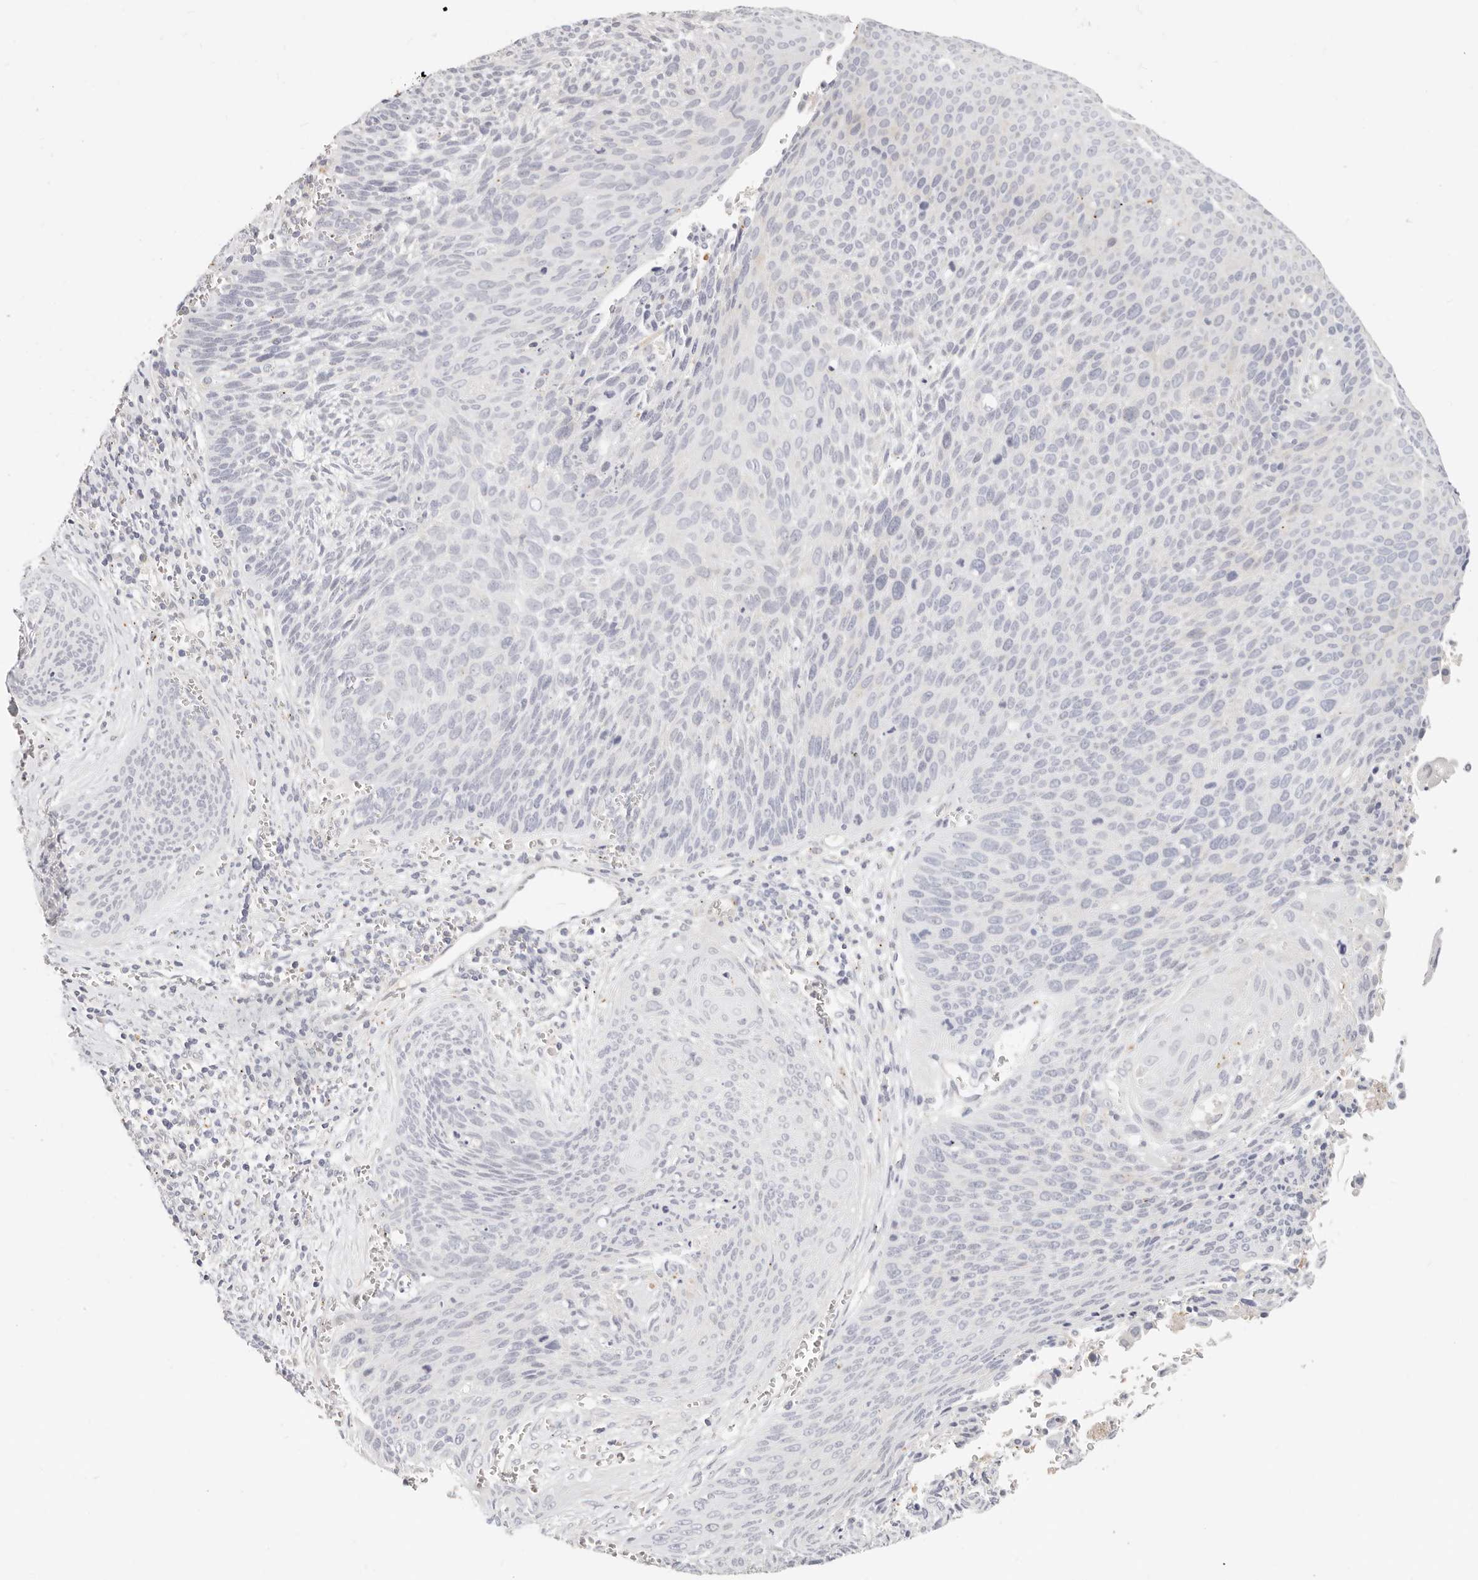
{"staining": {"intensity": "negative", "quantity": "none", "location": "none"}, "tissue": "cervical cancer", "cell_type": "Tumor cells", "image_type": "cancer", "snomed": [{"axis": "morphology", "description": "Squamous cell carcinoma, NOS"}, {"axis": "topography", "description": "Cervix"}], "caption": "The micrograph reveals no staining of tumor cells in cervical cancer.", "gene": "ZRANB1", "patient": {"sex": "female", "age": 55}}